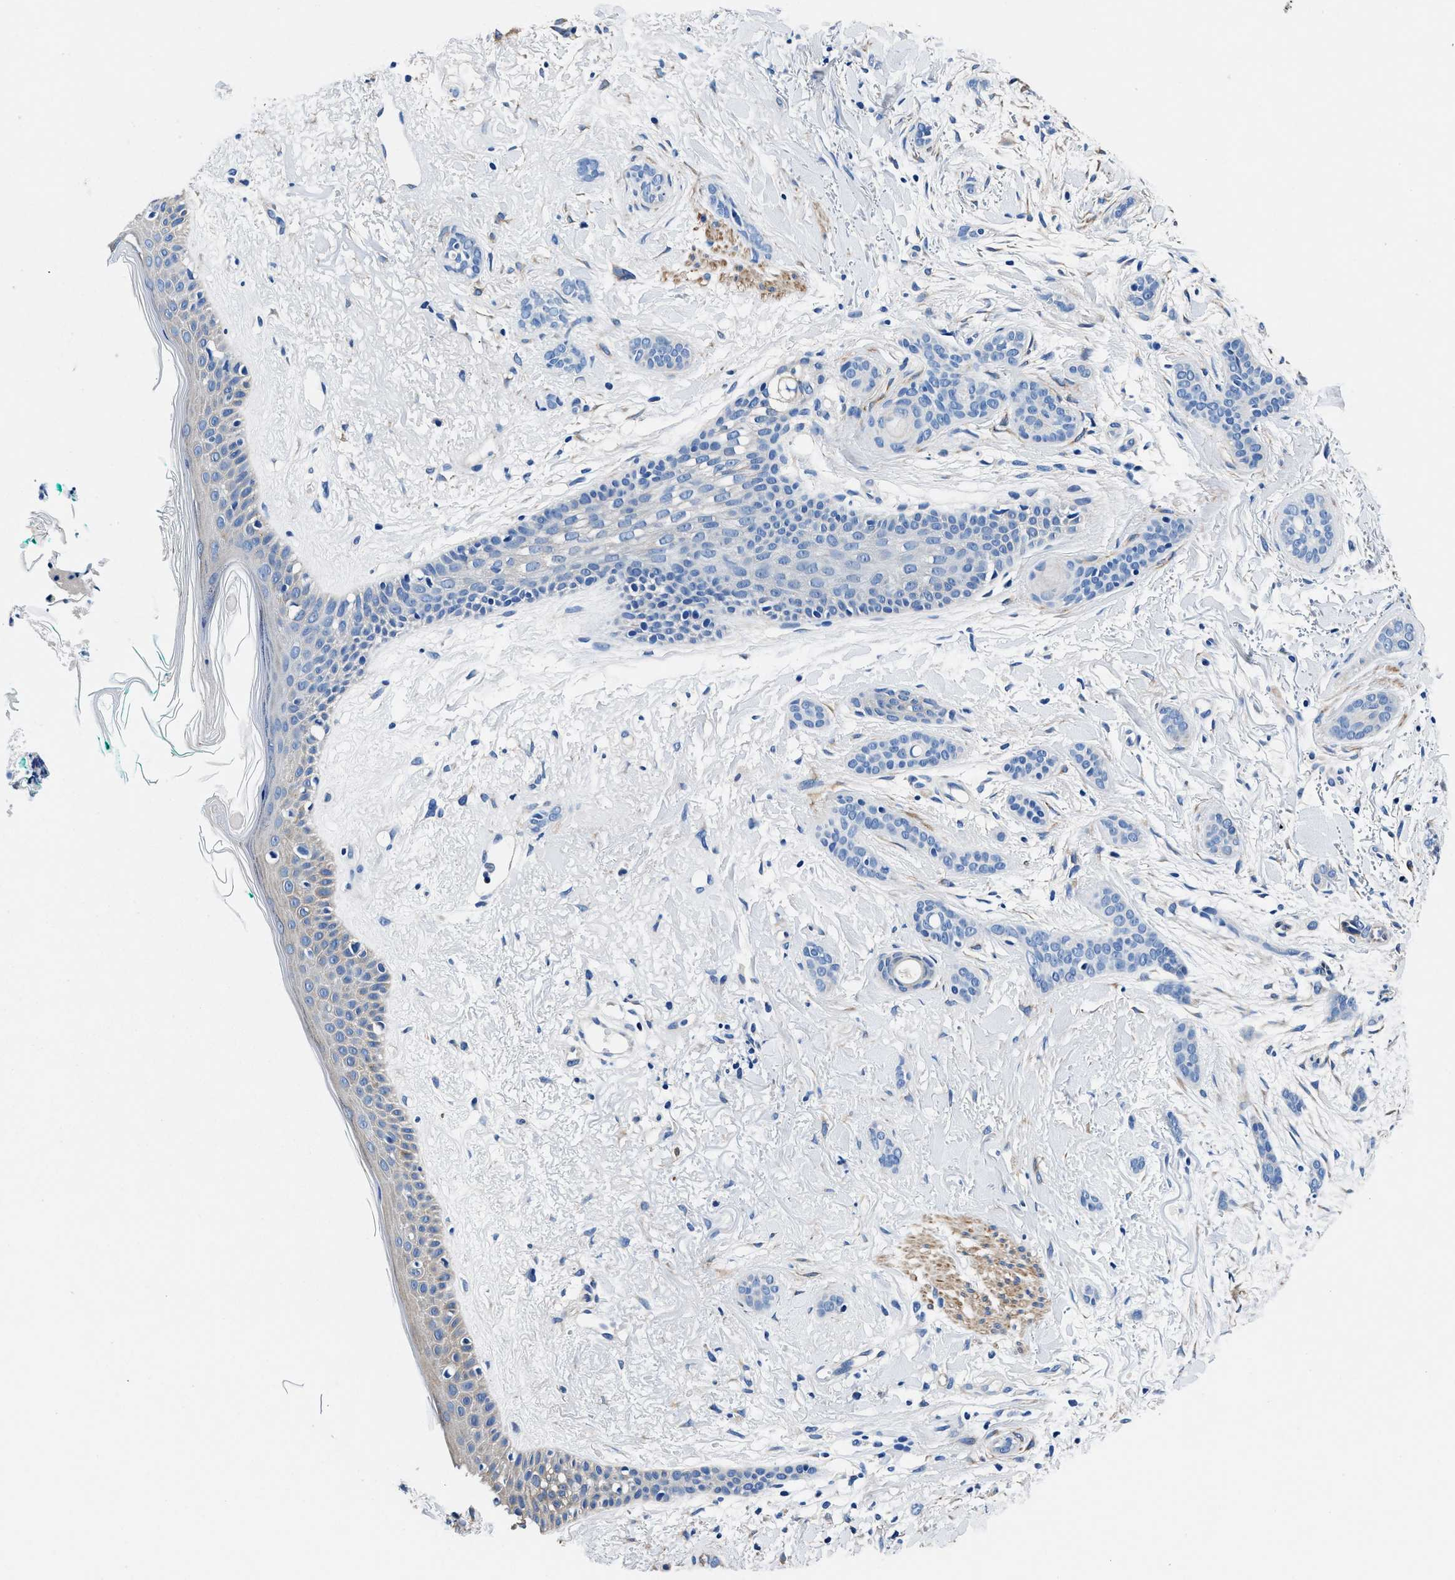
{"staining": {"intensity": "negative", "quantity": "none", "location": "none"}, "tissue": "skin cancer", "cell_type": "Tumor cells", "image_type": "cancer", "snomed": [{"axis": "morphology", "description": "Basal cell carcinoma"}, {"axis": "morphology", "description": "Adnexal tumor, benign"}, {"axis": "topography", "description": "Skin"}], "caption": "An immunohistochemistry micrograph of skin cancer (benign adnexal tumor) is shown. There is no staining in tumor cells of skin cancer (benign adnexal tumor).", "gene": "NEU1", "patient": {"sex": "female", "age": 42}}